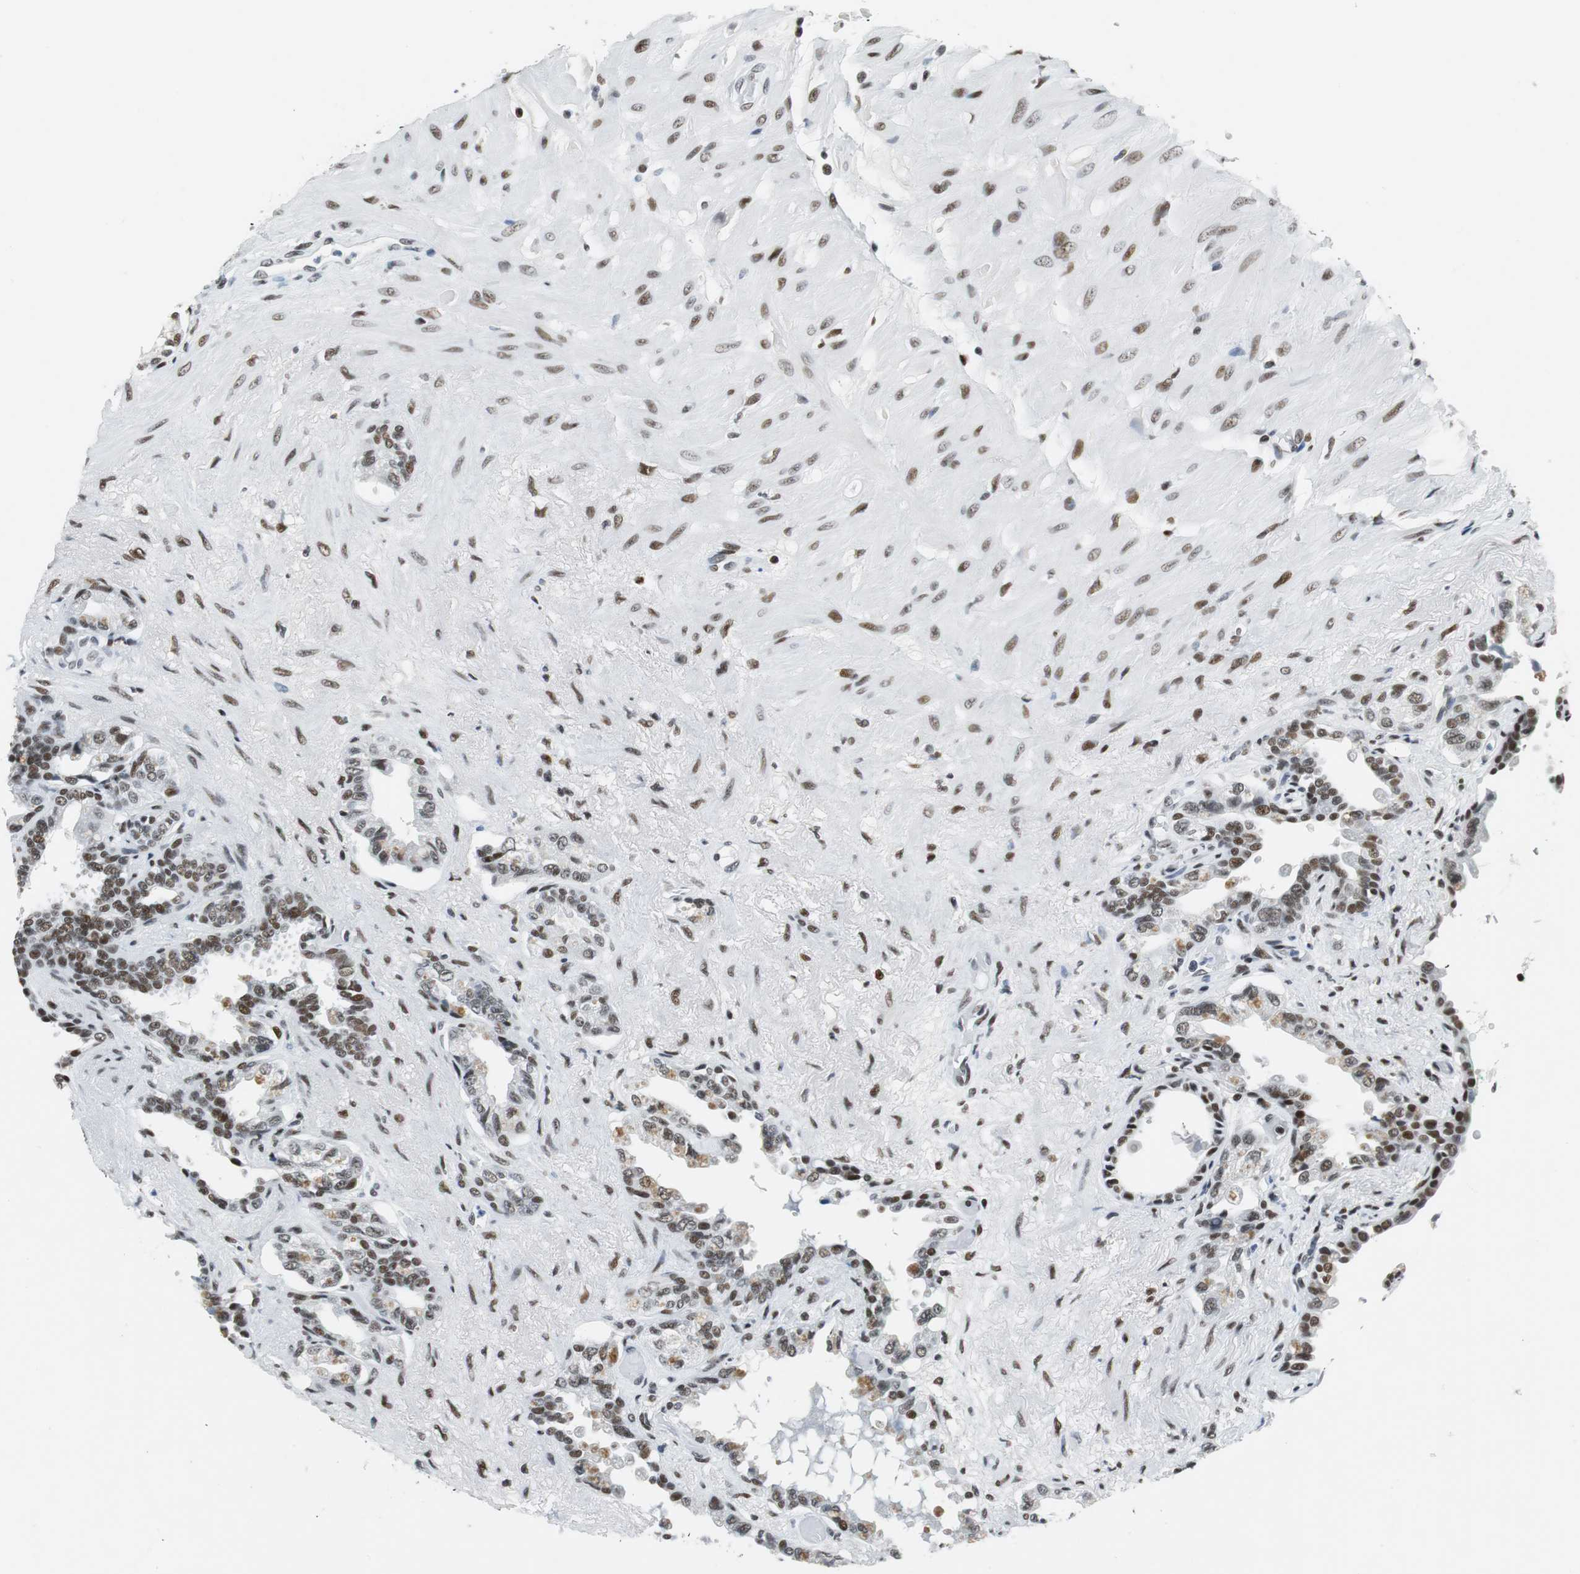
{"staining": {"intensity": "moderate", "quantity": ">75%", "location": "nuclear"}, "tissue": "seminal vesicle", "cell_type": "Glandular cells", "image_type": "normal", "snomed": [{"axis": "morphology", "description": "Normal tissue, NOS"}, {"axis": "topography", "description": "Seminal veicle"}], "caption": "Protein expression analysis of normal seminal vesicle demonstrates moderate nuclear staining in about >75% of glandular cells.", "gene": "HDAC3", "patient": {"sex": "male", "age": 61}}